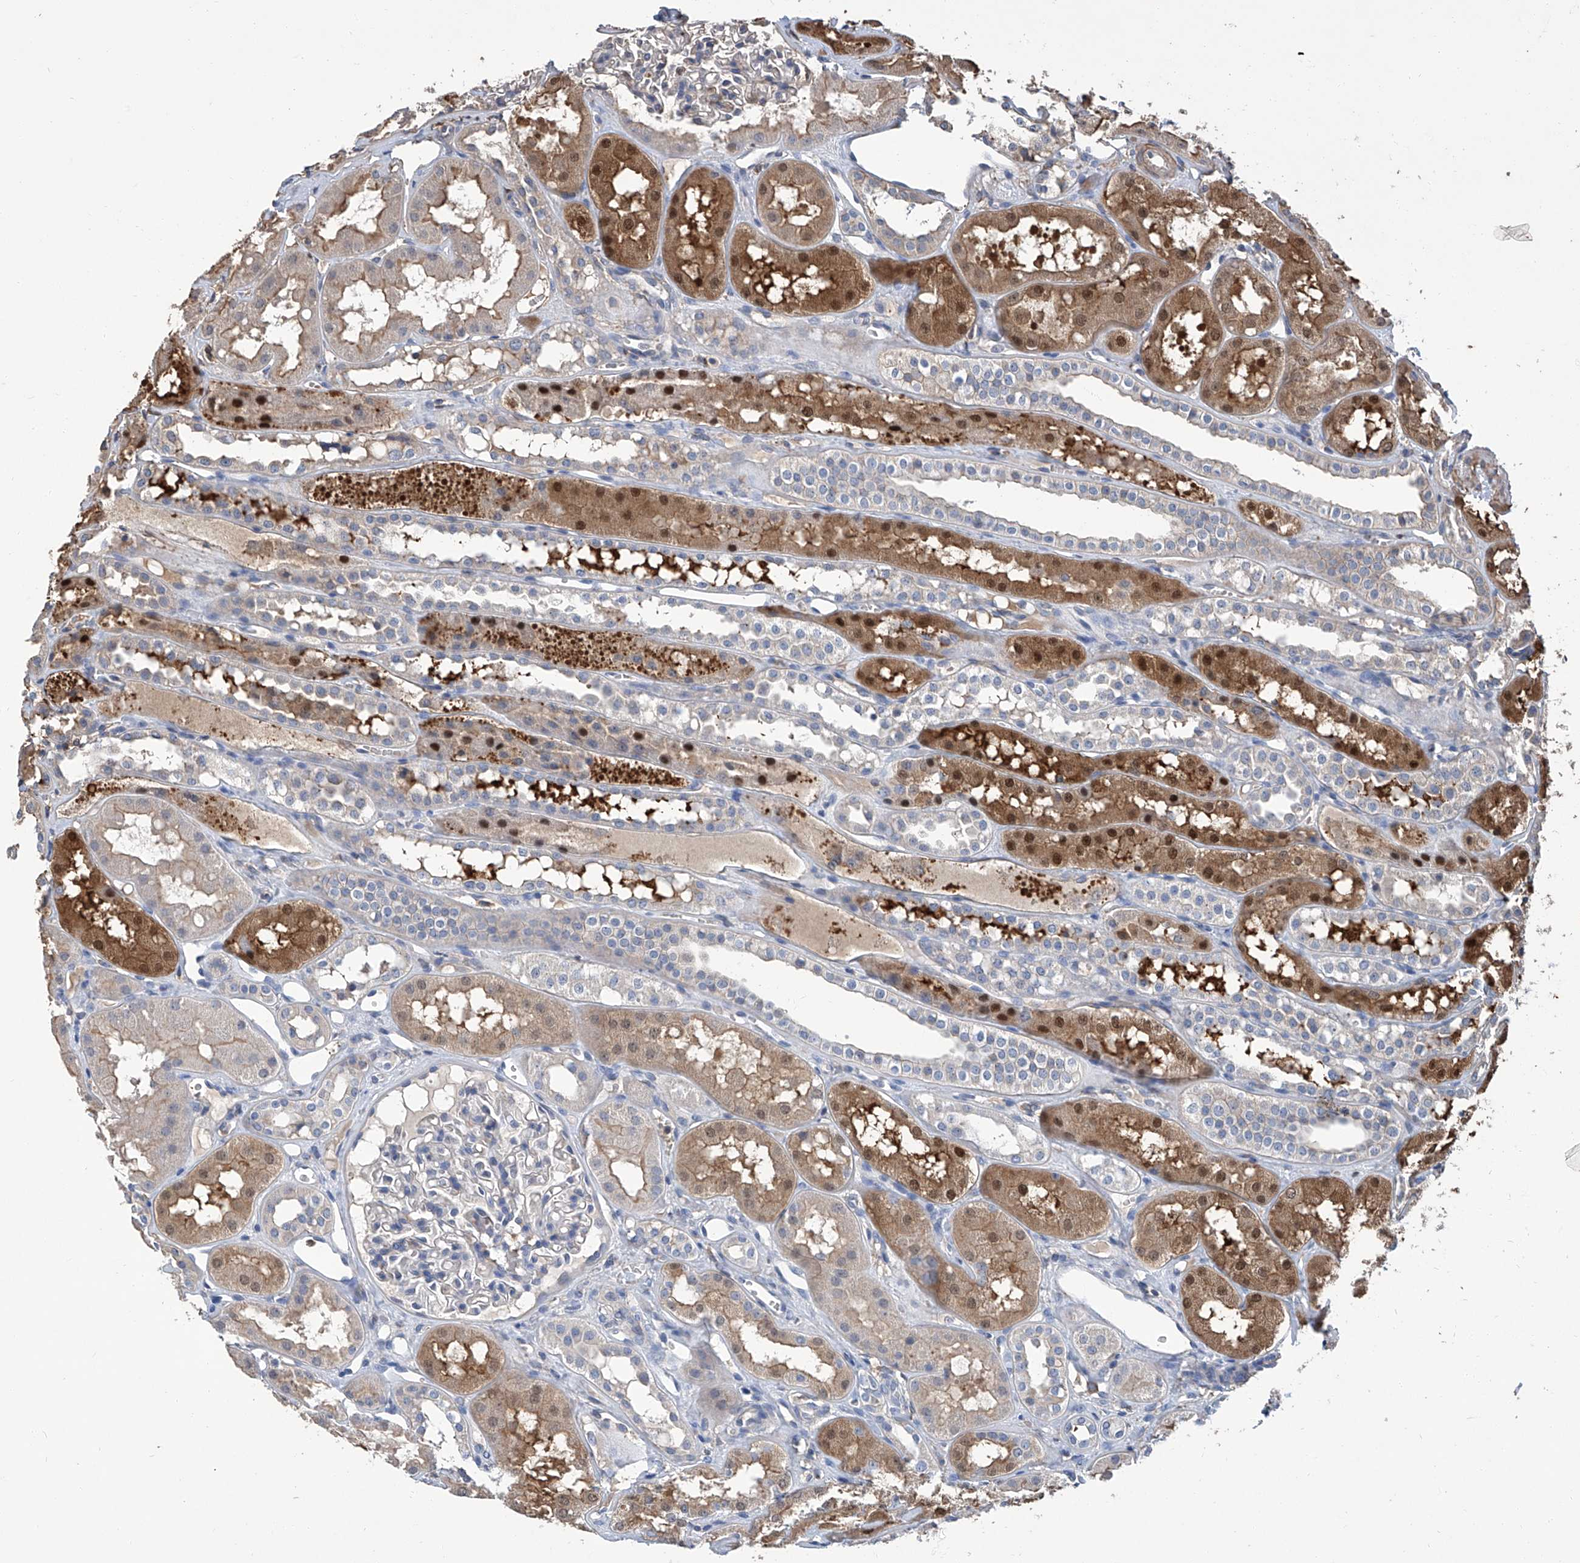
{"staining": {"intensity": "negative", "quantity": "none", "location": "none"}, "tissue": "kidney", "cell_type": "Cells in glomeruli", "image_type": "normal", "snomed": [{"axis": "morphology", "description": "Normal tissue, NOS"}, {"axis": "topography", "description": "Kidney"}], "caption": "IHC of benign human kidney demonstrates no staining in cells in glomeruli.", "gene": "GPT", "patient": {"sex": "male", "age": 16}}